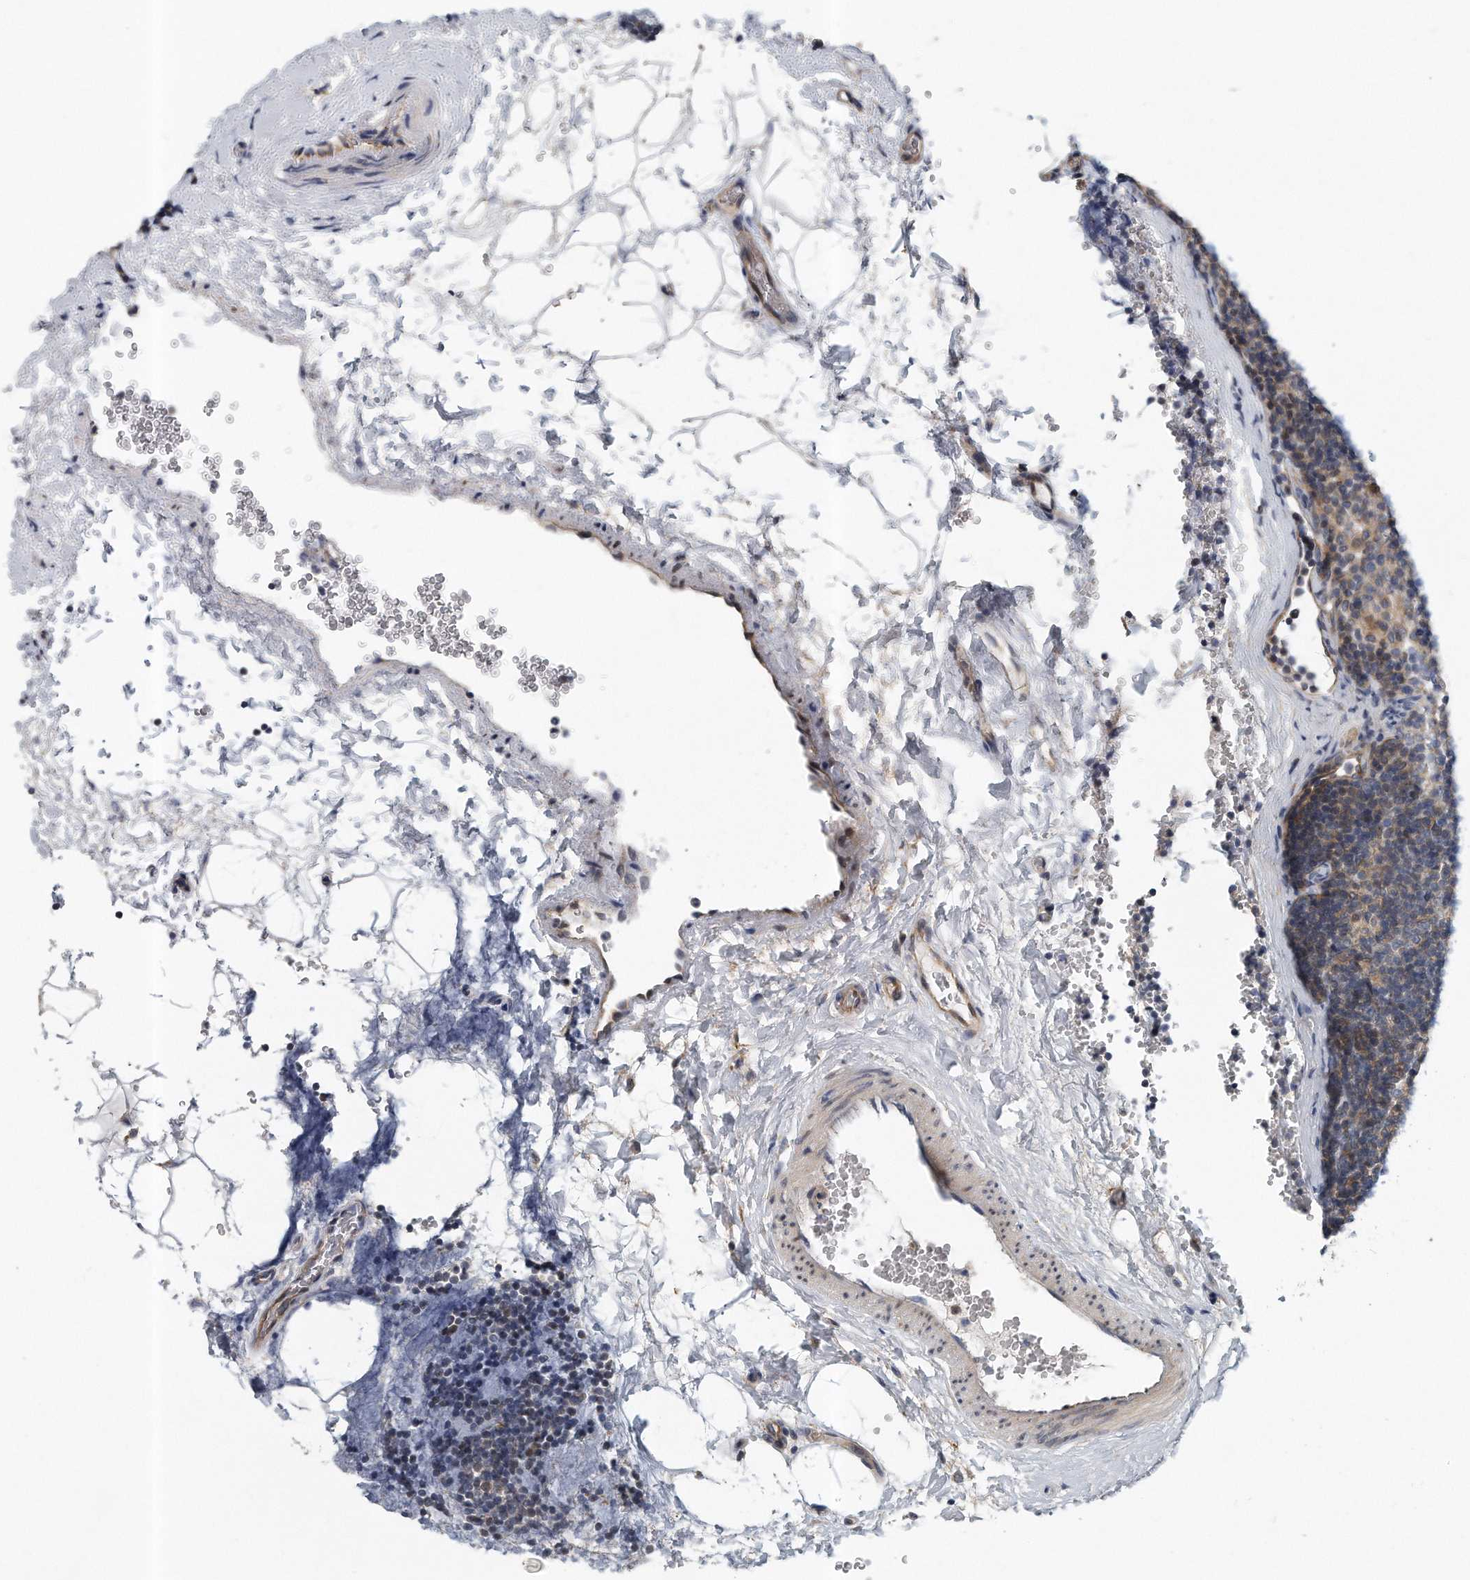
{"staining": {"intensity": "weak", "quantity": "<25%", "location": "cytoplasmic/membranous"}, "tissue": "lymph node", "cell_type": "Germinal center cells", "image_type": "normal", "snomed": [{"axis": "morphology", "description": "Normal tissue, NOS"}, {"axis": "topography", "description": "Lymph node"}], "caption": "DAB (3,3'-diaminobenzidine) immunohistochemical staining of unremarkable human lymph node reveals no significant expression in germinal center cells.", "gene": "PCDH8", "patient": {"sex": "female", "age": 22}}